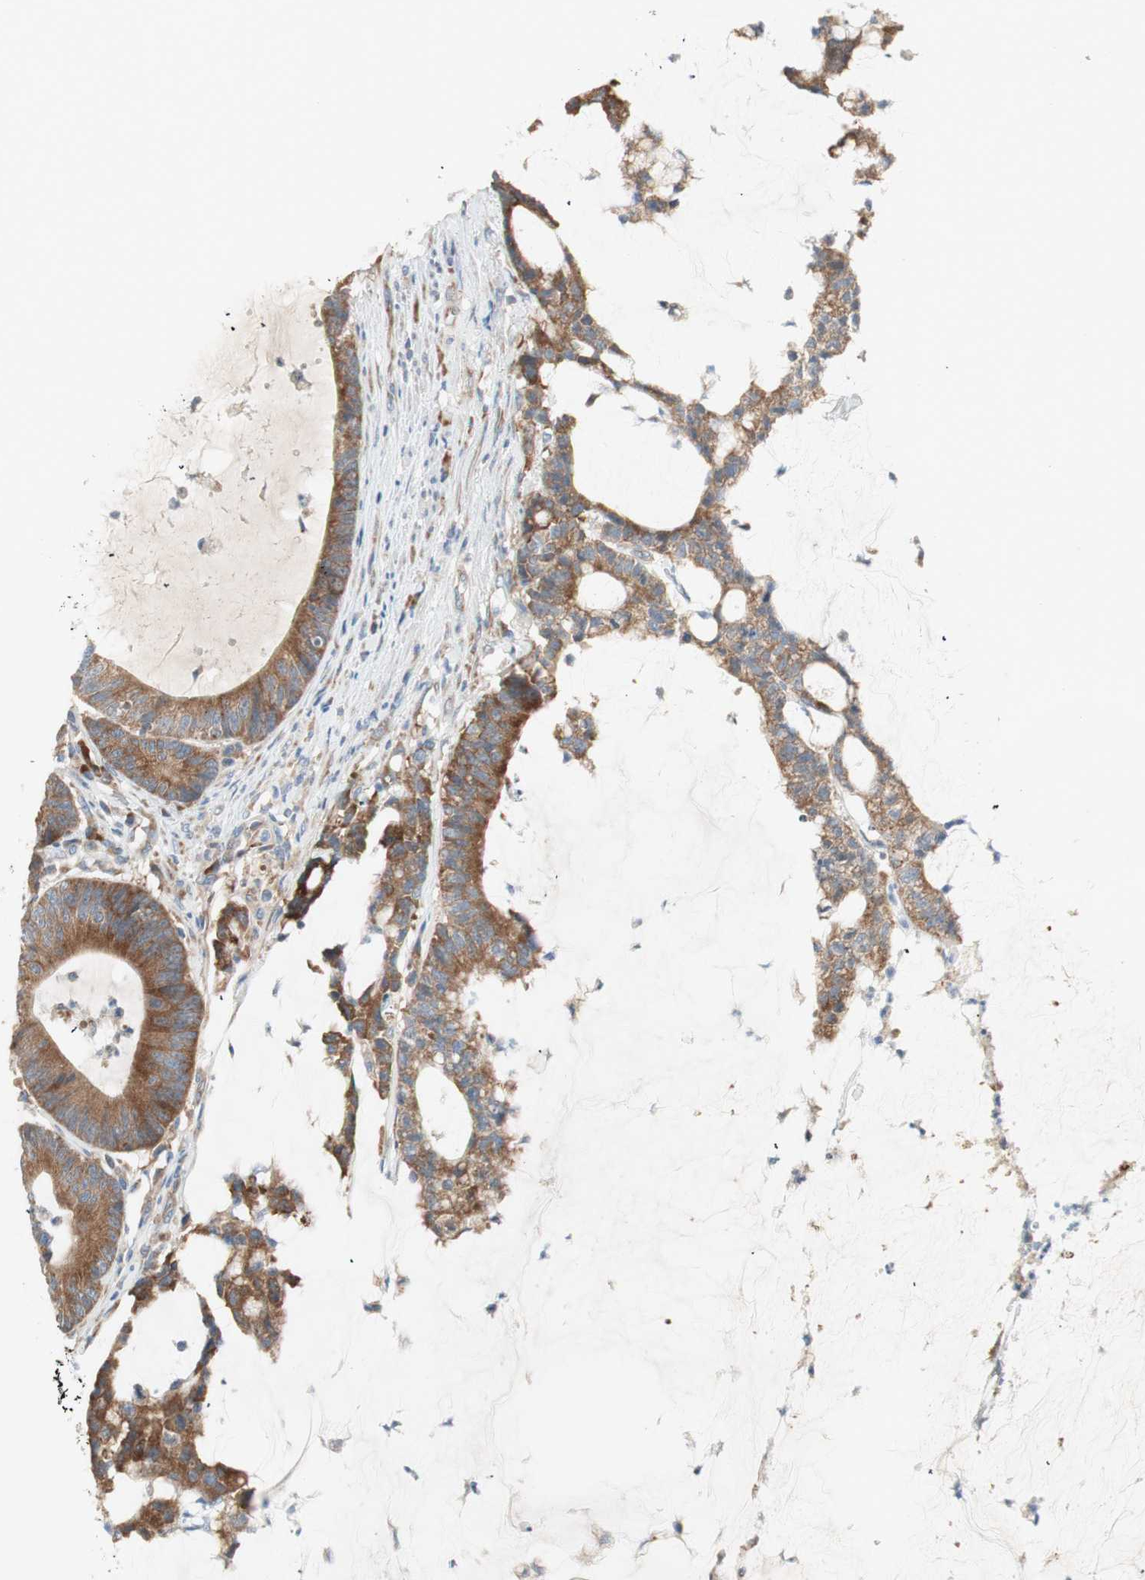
{"staining": {"intensity": "moderate", "quantity": ">75%", "location": "cytoplasmic/membranous"}, "tissue": "colorectal cancer", "cell_type": "Tumor cells", "image_type": "cancer", "snomed": [{"axis": "morphology", "description": "Adenocarcinoma, NOS"}, {"axis": "topography", "description": "Colon"}], "caption": "An image showing moderate cytoplasmic/membranous staining in approximately >75% of tumor cells in colorectal cancer, as visualized by brown immunohistochemical staining.", "gene": "RPL23", "patient": {"sex": "female", "age": 84}}